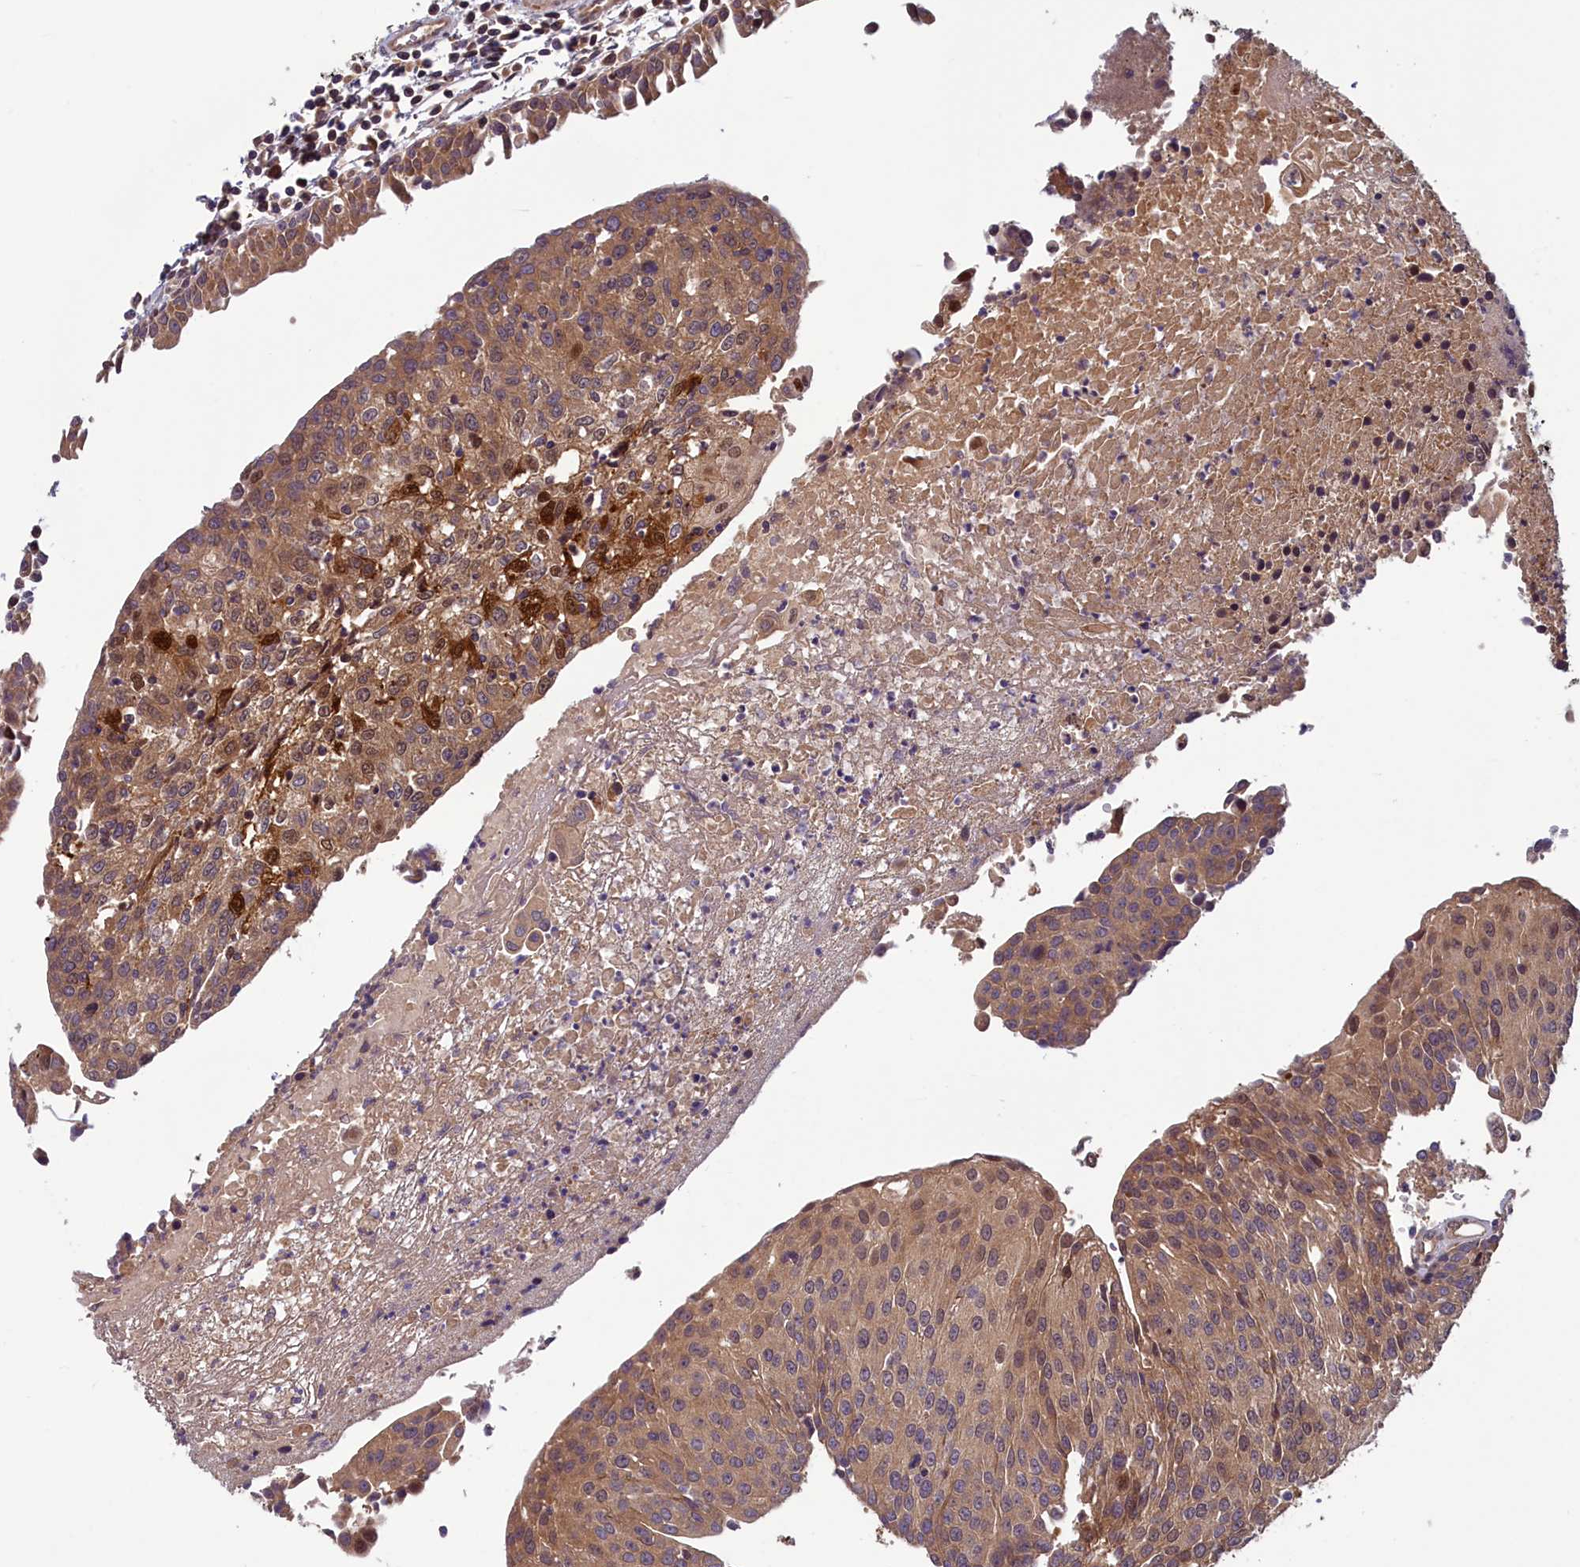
{"staining": {"intensity": "moderate", "quantity": "<25%", "location": "cytoplasmic/membranous,nuclear"}, "tissue": "urothelial cancer", "cell_type": "Tumor cells", "image_type": "cancer", "snomed": [{"axis": "morphology", "description": "Urothelial carcinoma, High grade"}, {"axis": "topography", "description": "Urinary bladder"}], "caption": "Immunohistochemistry (IHC) histopathology image of neoplastic tissue: urothelial carcinoma (high-grade) stained using immunohistochemistry (IHC) demonstrates low levels of moderate protein expression localized specifically in the cytoplasmic/membranous and nuclear of tumor cells, appearing as a cytoplasmic/membranous and nuclear brown color.", "gene": "CCDC15", "patient": {"sex": "female", "age": 85}}